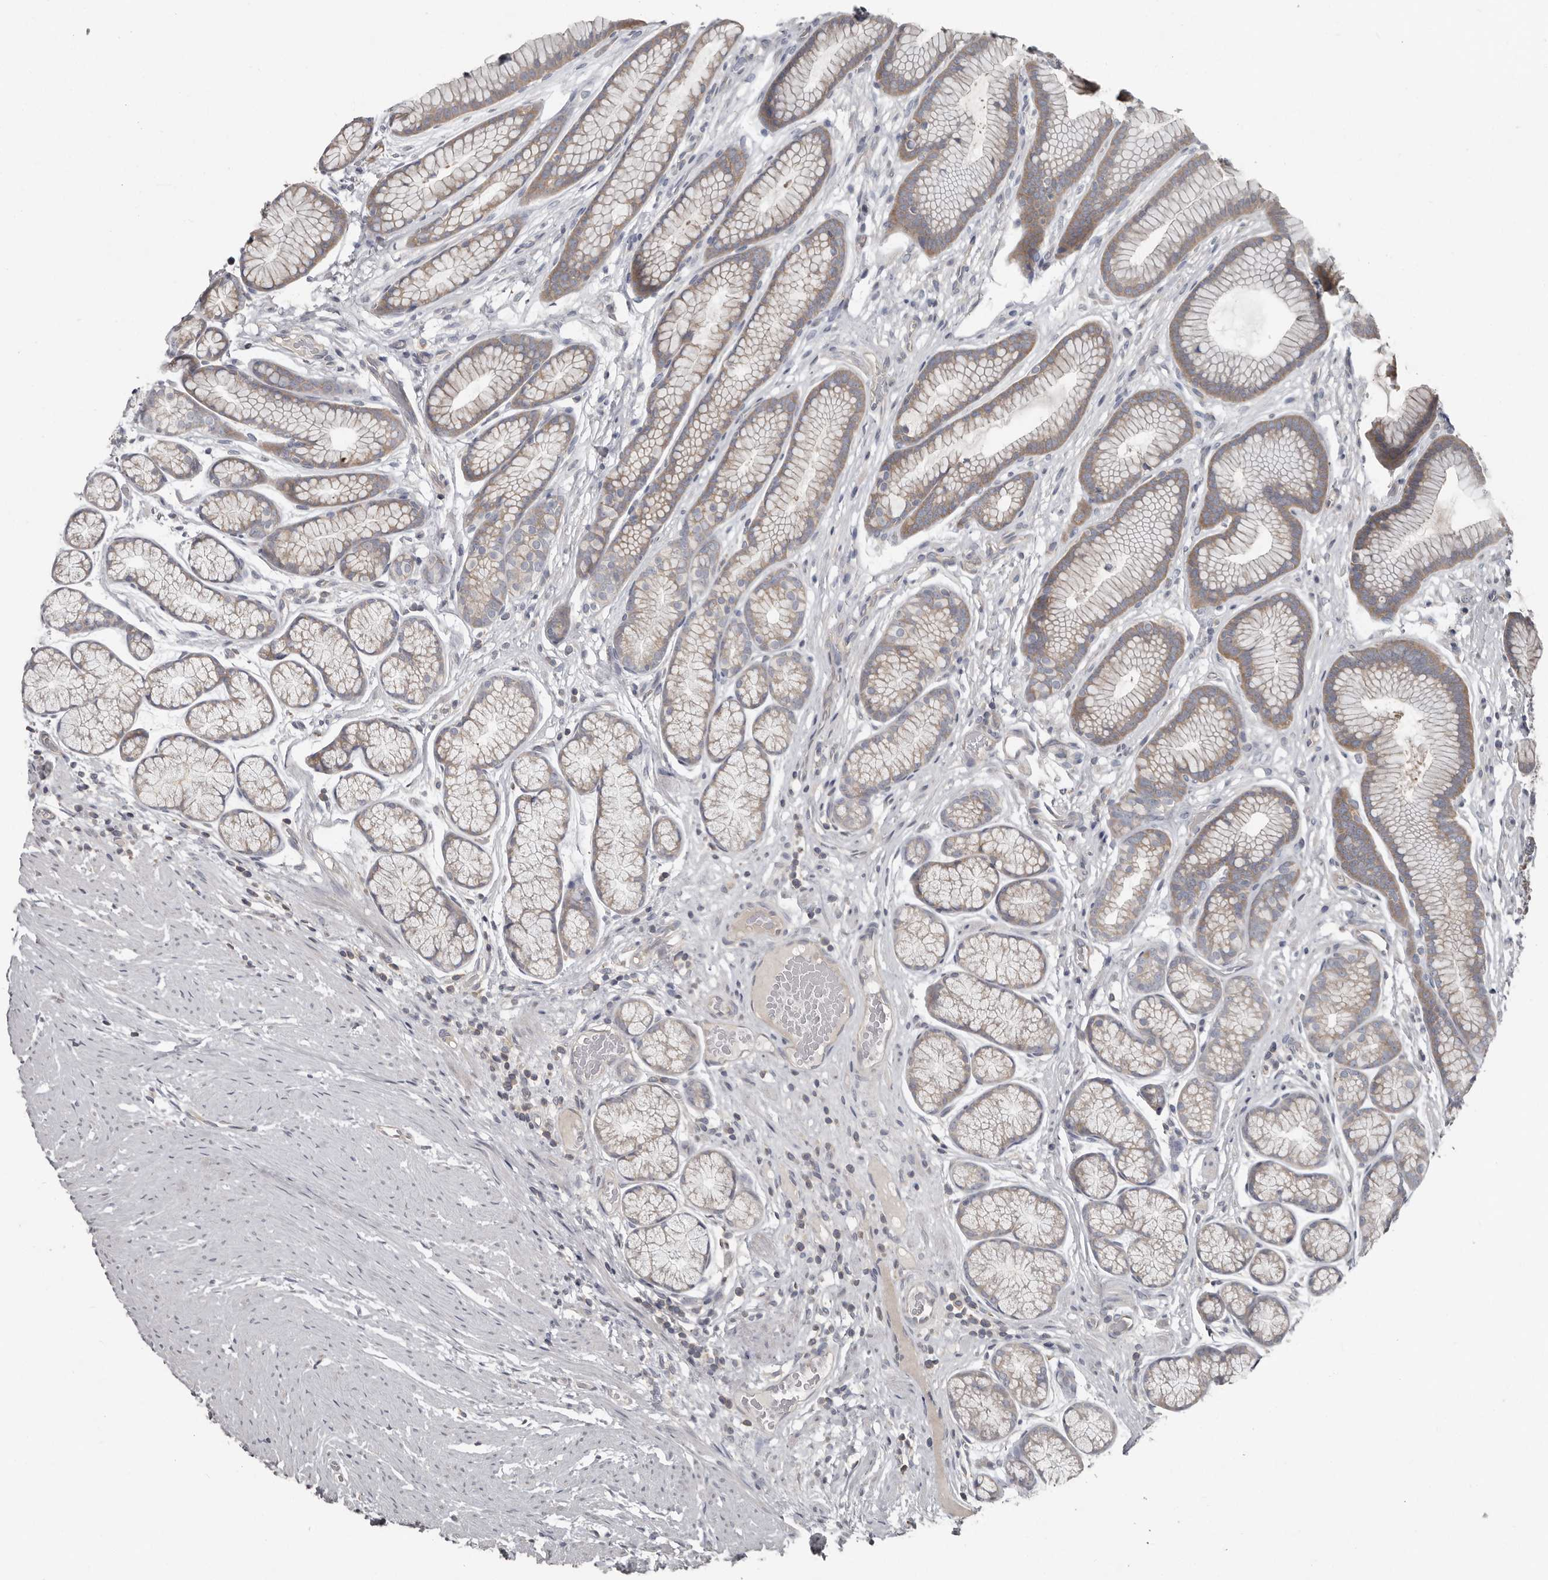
{"staining": {"intensity": "moderate", "quantity": "<25%", "location": "cytoplasmic/membranous"}, "tissue": "stomach", "cell_type": "Glandular cells", "image_type": "normal", "snomed": [{"axis": "morphology", "description": "Normal tissue, NOS"}, {"axis": "topography", "description": "Stomach"}], "caption": "The photomicrograph reveals staining of normal stomach, revealing moderate cytoplasmic/membranous protein expression (brown color) within glandular cells.", "gene": "CA6", "patient": {"sex": "male", "age": 42}}